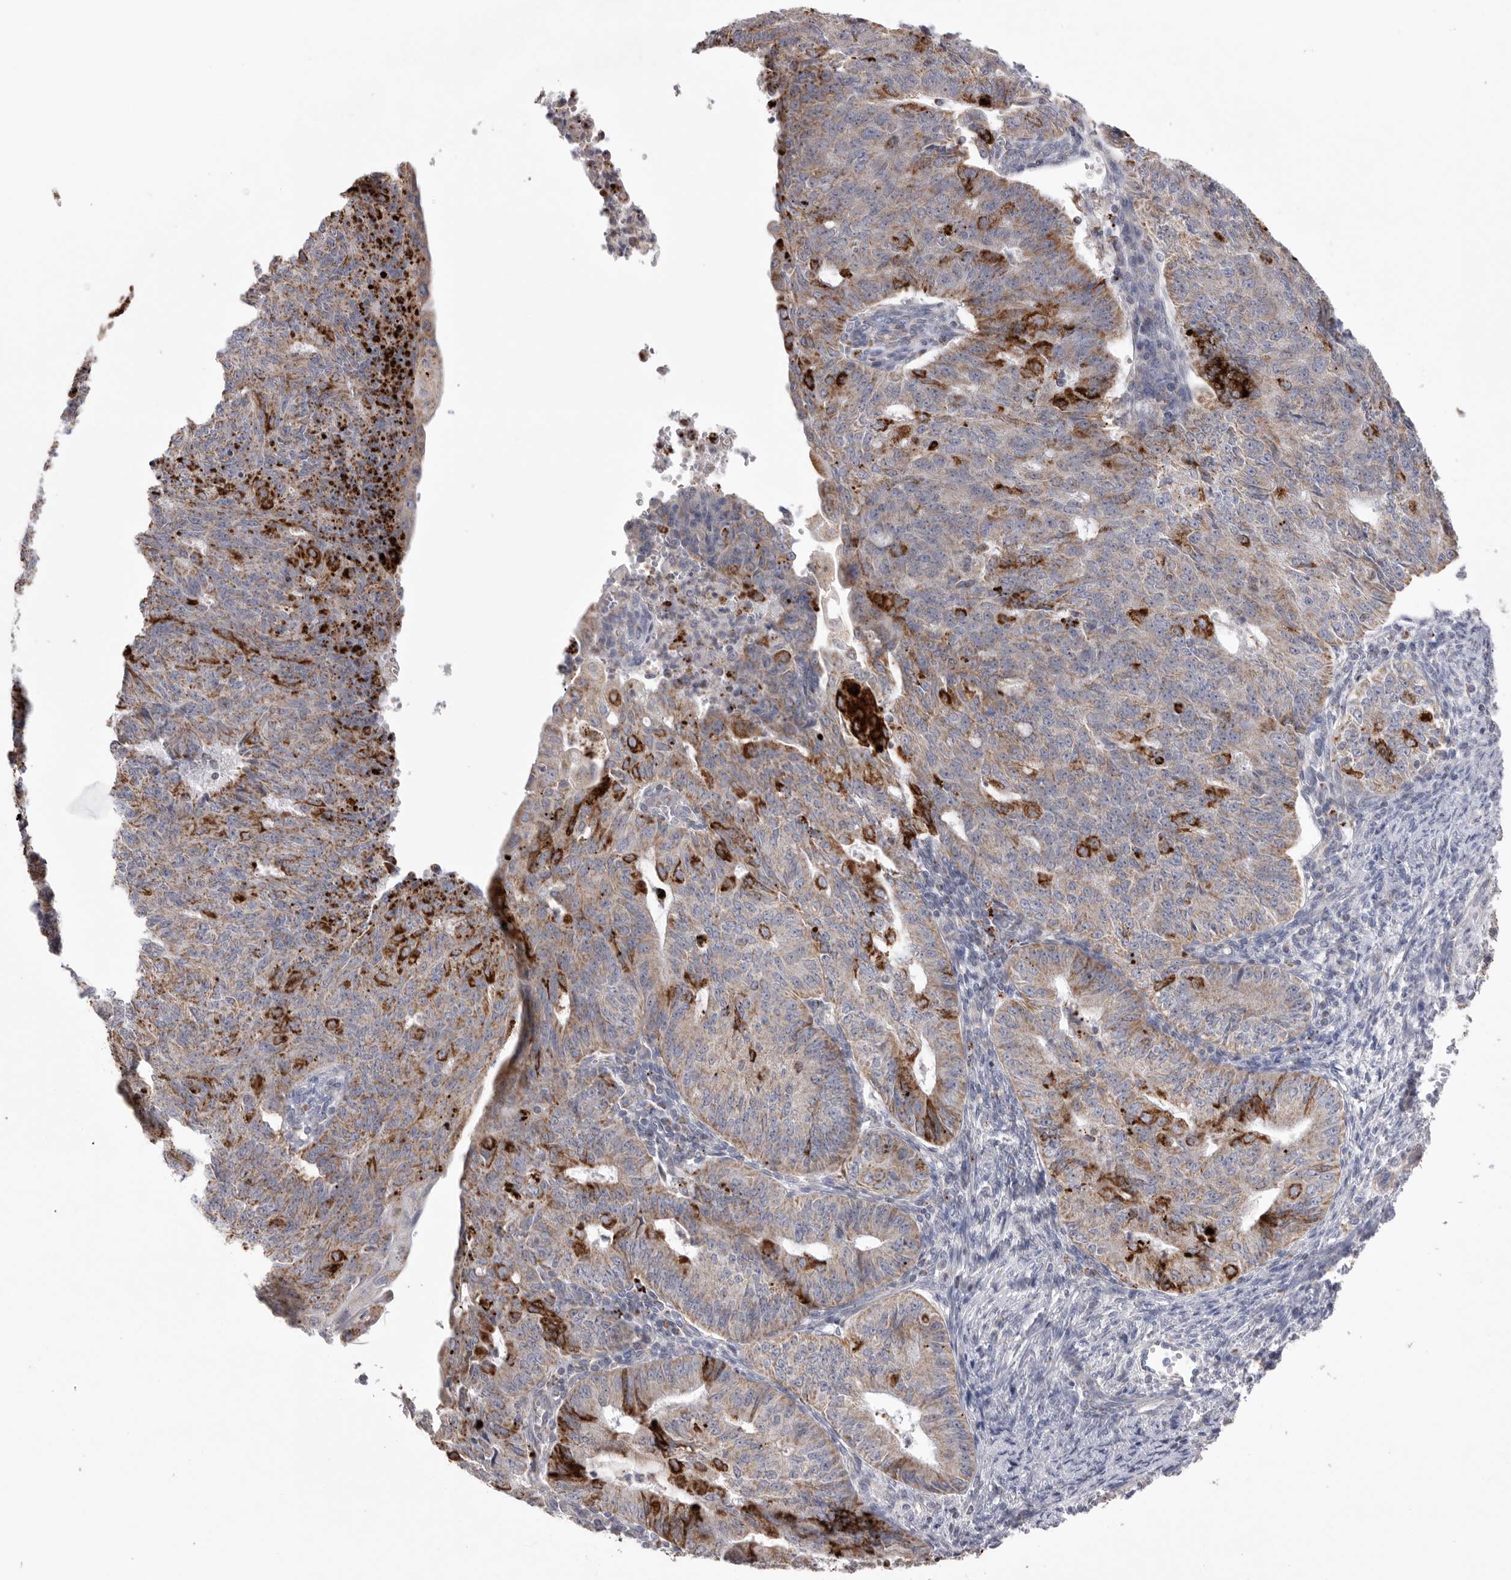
{"staining": {"intensity": "strong", "quantity": "<25%", "location": "cytoplasmic/membranous"}, "tissue": "endometrial cancer", "cell_type": "Tumor cells", "image_type": "cancer", "snomed": [{"axis": "morphology", "description": "Adenocarcinoma, NOS"}, {"axis": "topography", "description": "Endometrium"}], "caption": "The immunohistochemical stain shows strong cytoplasmic/membranous expression in tumor cells of endometrial cancer (adenocarcinoma) tissue.", "gene": "VDAC3", "patient": {"sex": "female", "age": 32}}